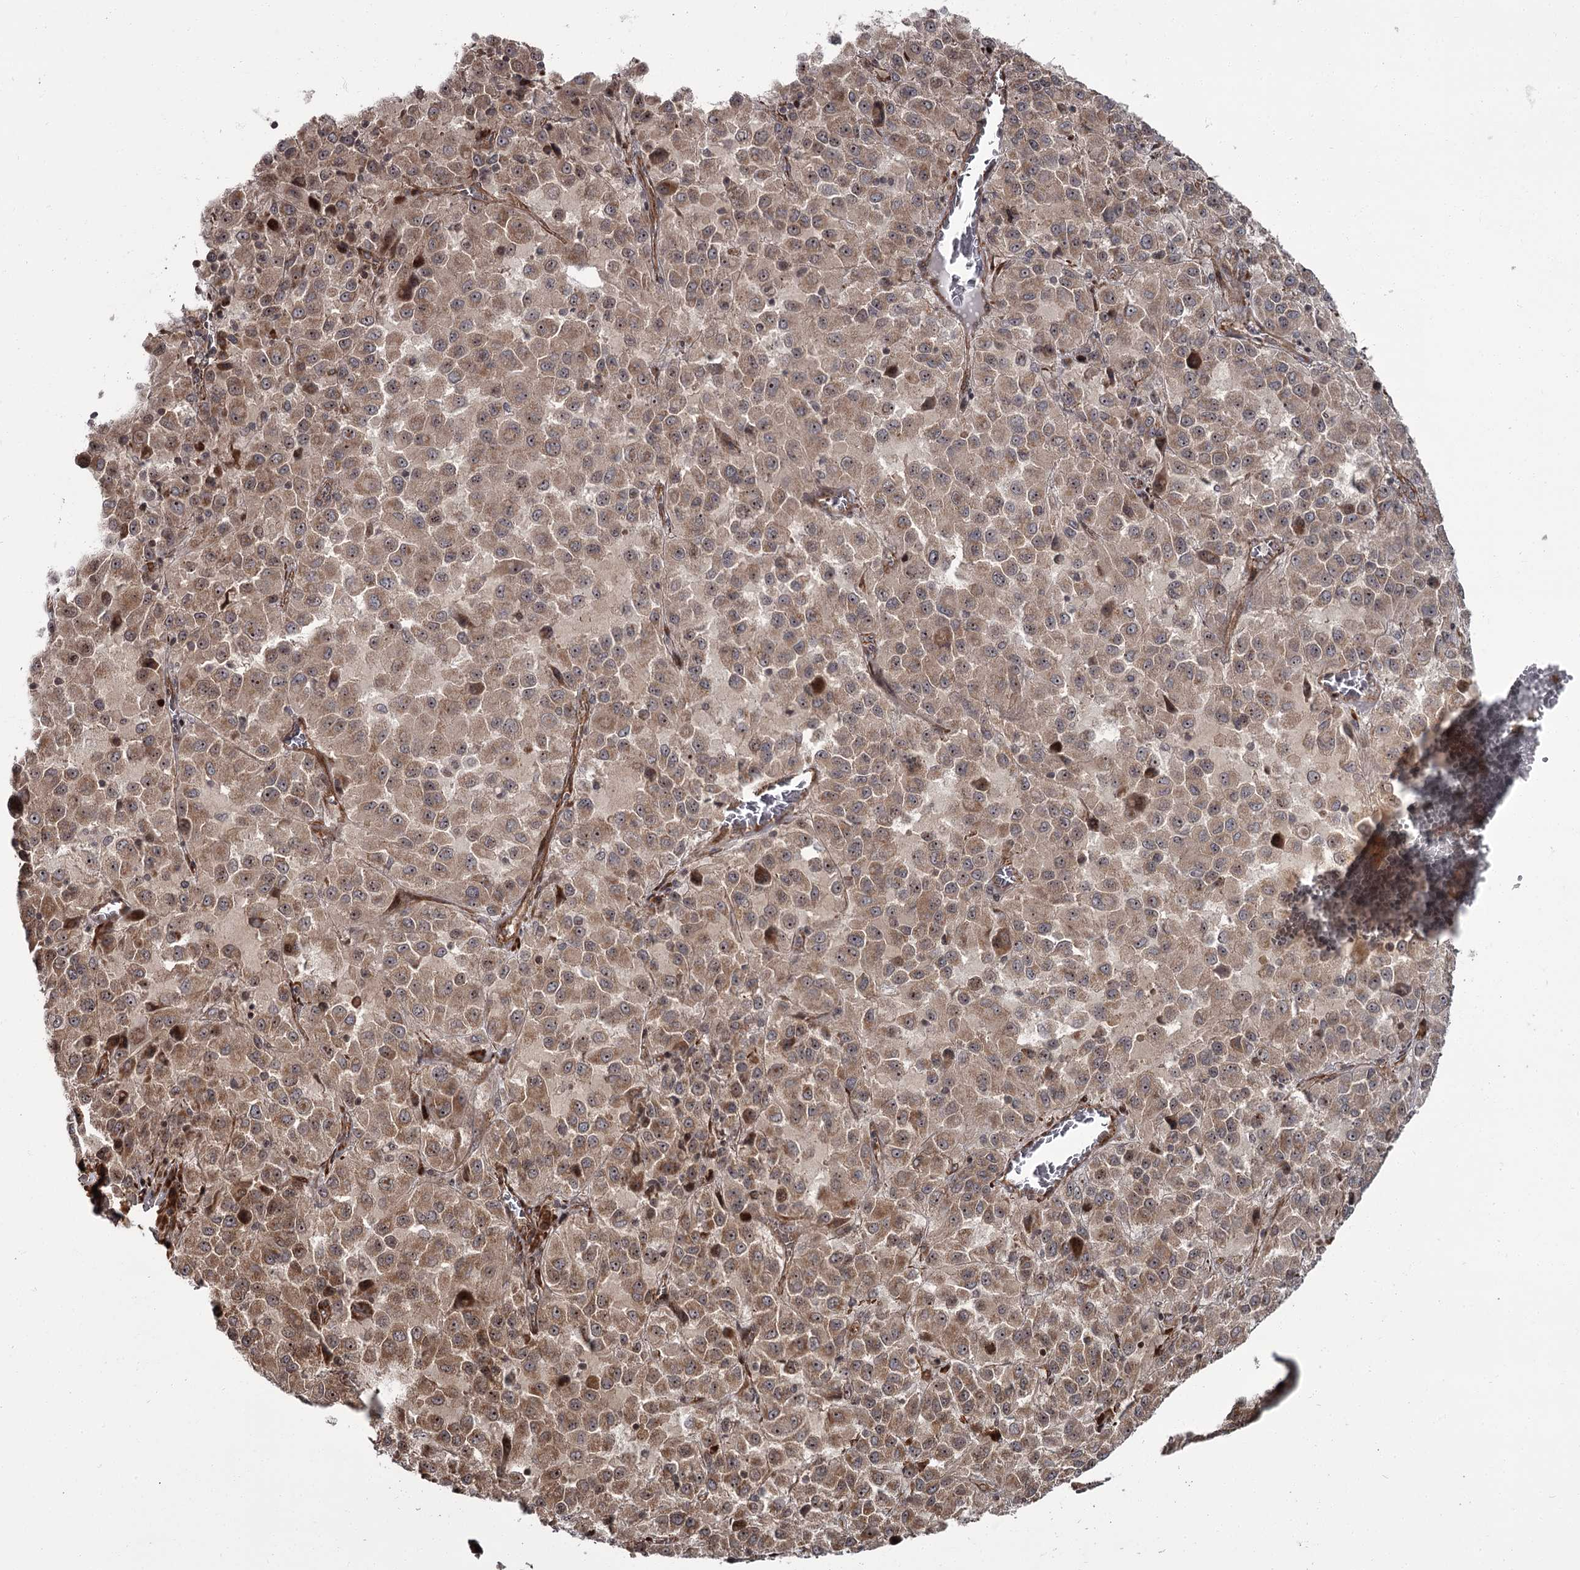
{"staining": {"intensity": "moderate", "quantity": ">75%", "location": "cytoplasmic/membranous,nuclear"}, "tissue": "melanoma", "cell_type": "Tumor cells", "image_type": "cancer", "snomed": [{"axis": "morphology", "description": "Malignant melanoma, Metastatic site"}, {"axis": "topography", "description": "Lung"}], "caption": "Tumor cells exhibit moderate cytoplasmic/membranous and nuclear staining in about >75% of cells in malignant melanoma (metastatic site).", "gene": "THAP9", "patient": {"sex": "male", "age": 64}}